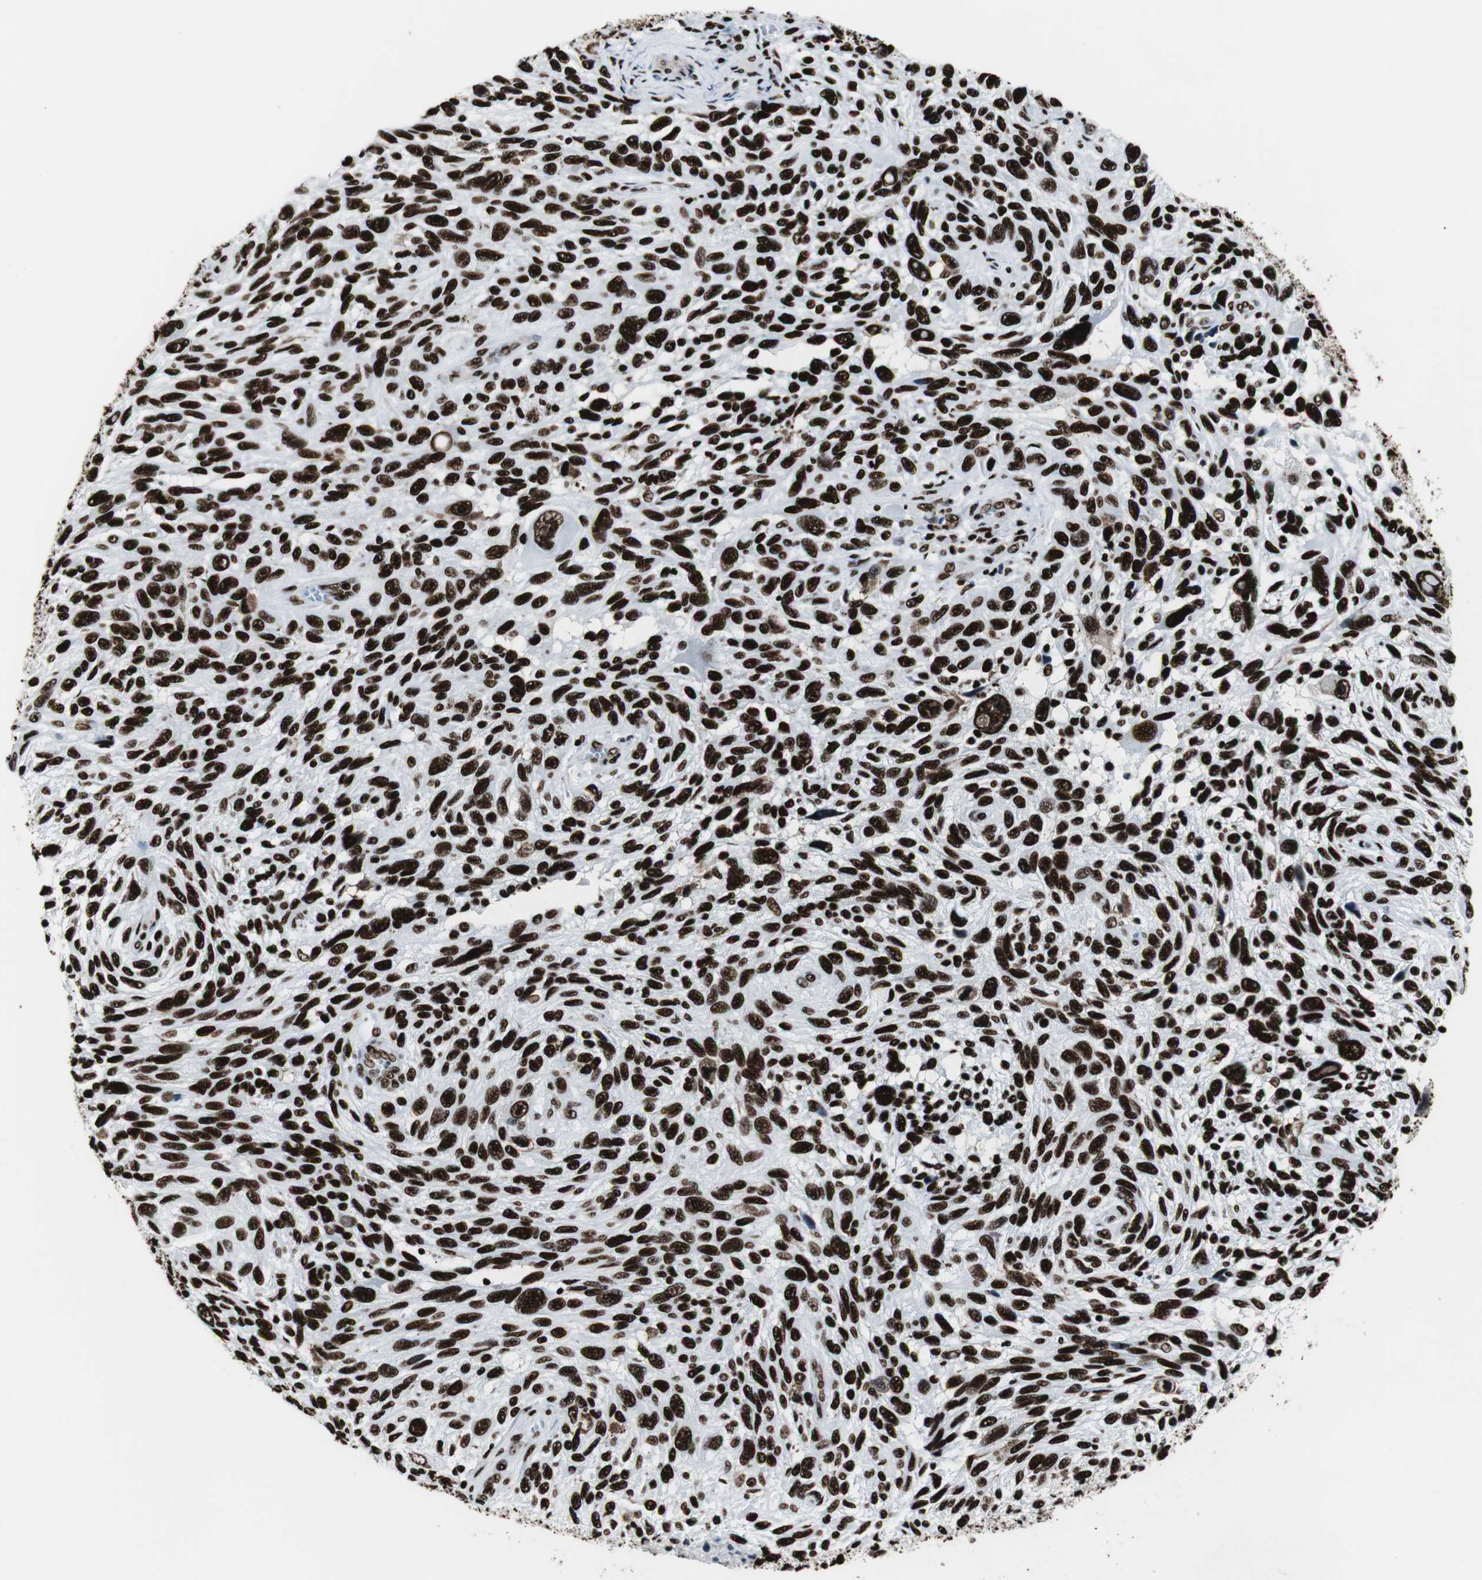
{"staining": {"intensity": "strong", "quantity": ">75%", "location": "nuclear"}, "tissue": "melanoma", "cell_type": "Tumor cells", "image_type": "cancer", "snomed": [{"axis": "morphology", "description": "Malignant melanoma, NOS"}, {"axis": "topography", "description": "Skin"}], "caption": "Strong nuclear expression for a protein is appreciated in about >75% of tumor cells of melanoma using IHC.", "gene": "NCL", "patient": {"sex": "male", "age": 53}}